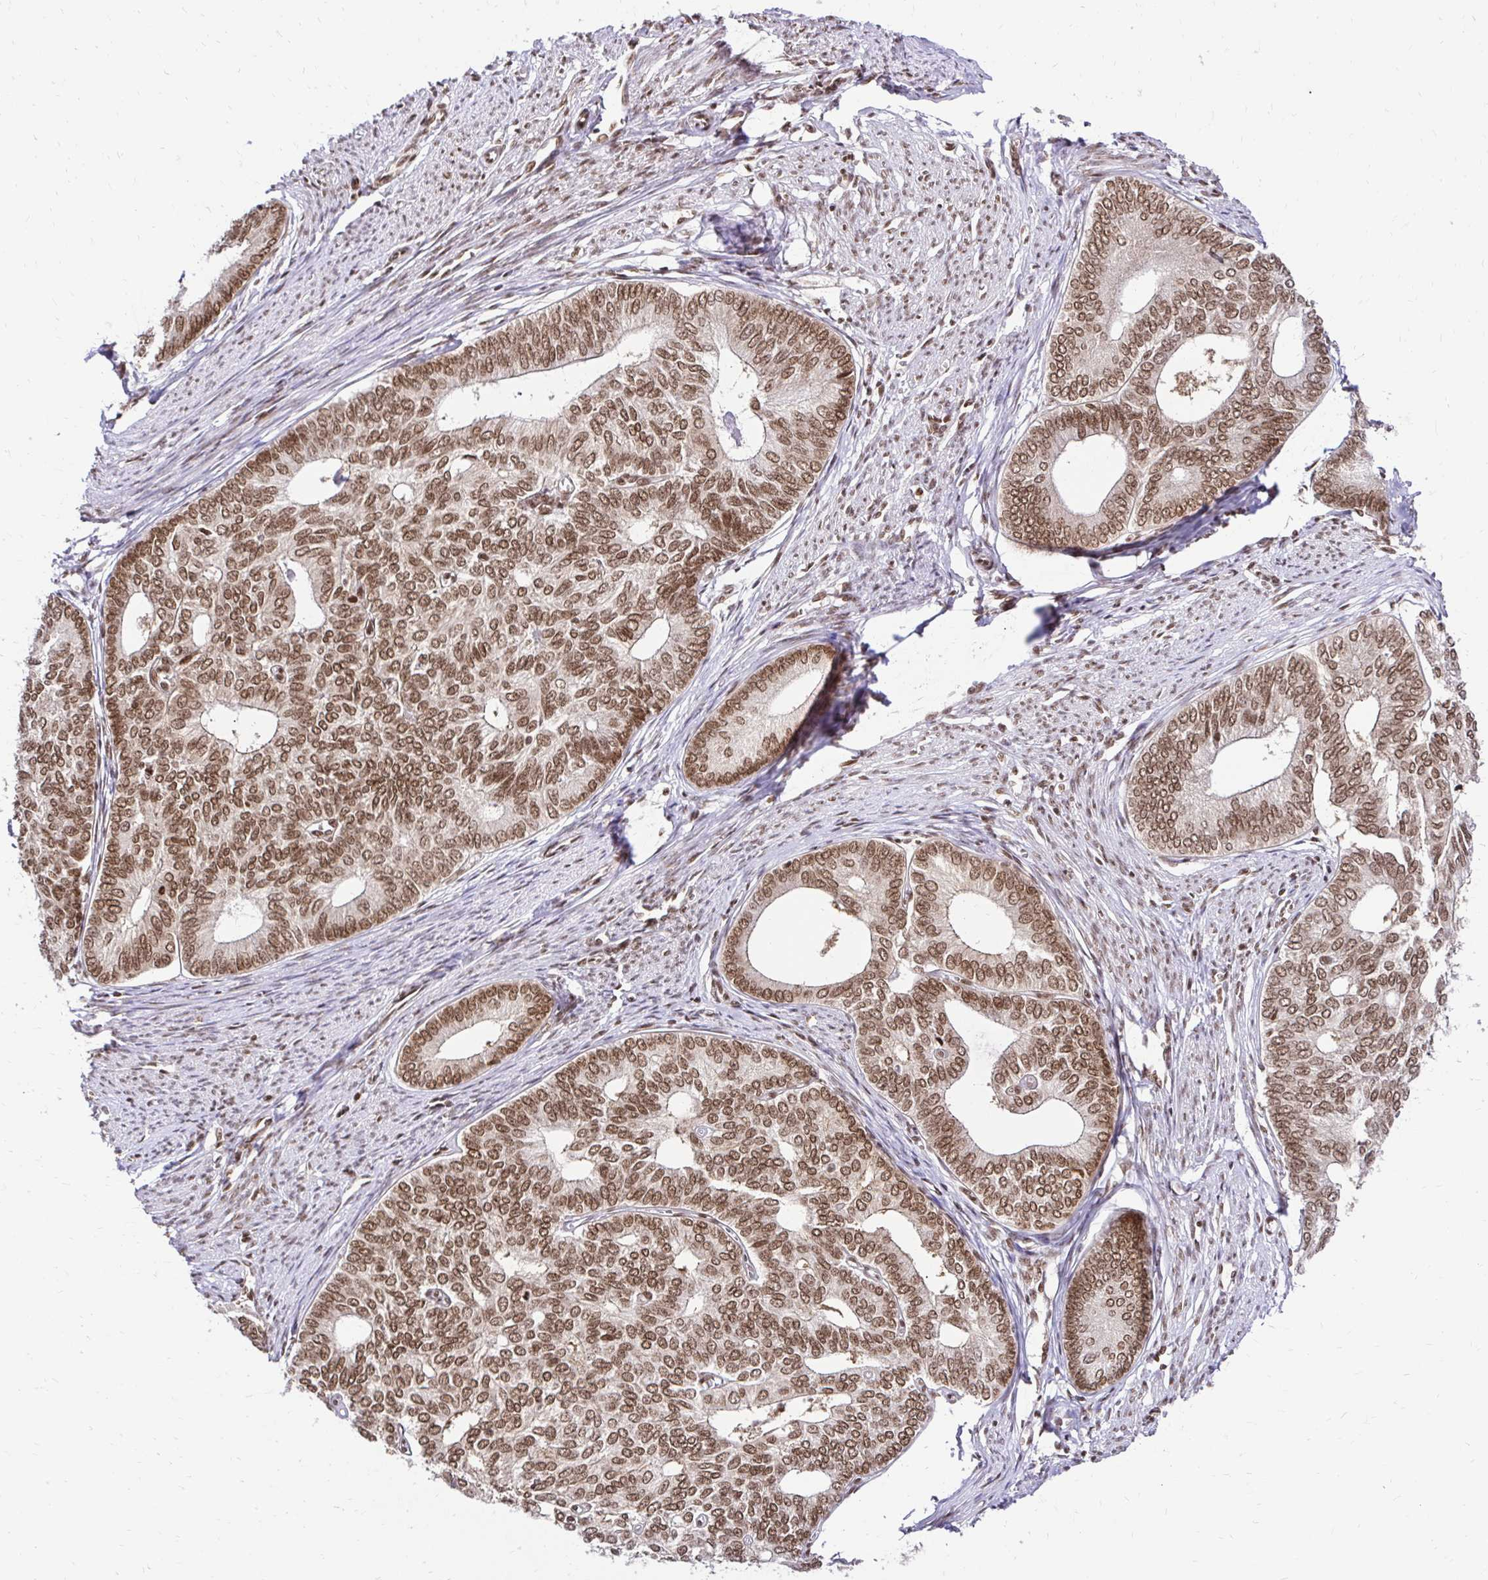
{"staining": {"intensity": "moderate", "quantity": ">75%", "location": "nuclear"}, "tissue": "endometrial cancer", "cell_type": "Tumor cells", "image_type": "cancer", "snomed": [{"axis": "morphology", "description": "Adenocarcinoma, NOS"}, {"axis": "topography", "description": "Endometrium"}], "caption": "There is medium levels of moderate nuclear positivity in tumor cells of endometrial cancer, as demonstrated by immunohistochemical staining (brown color).", "gene": "GLYR1", "patient": {"sex": "female", "age": 75}}